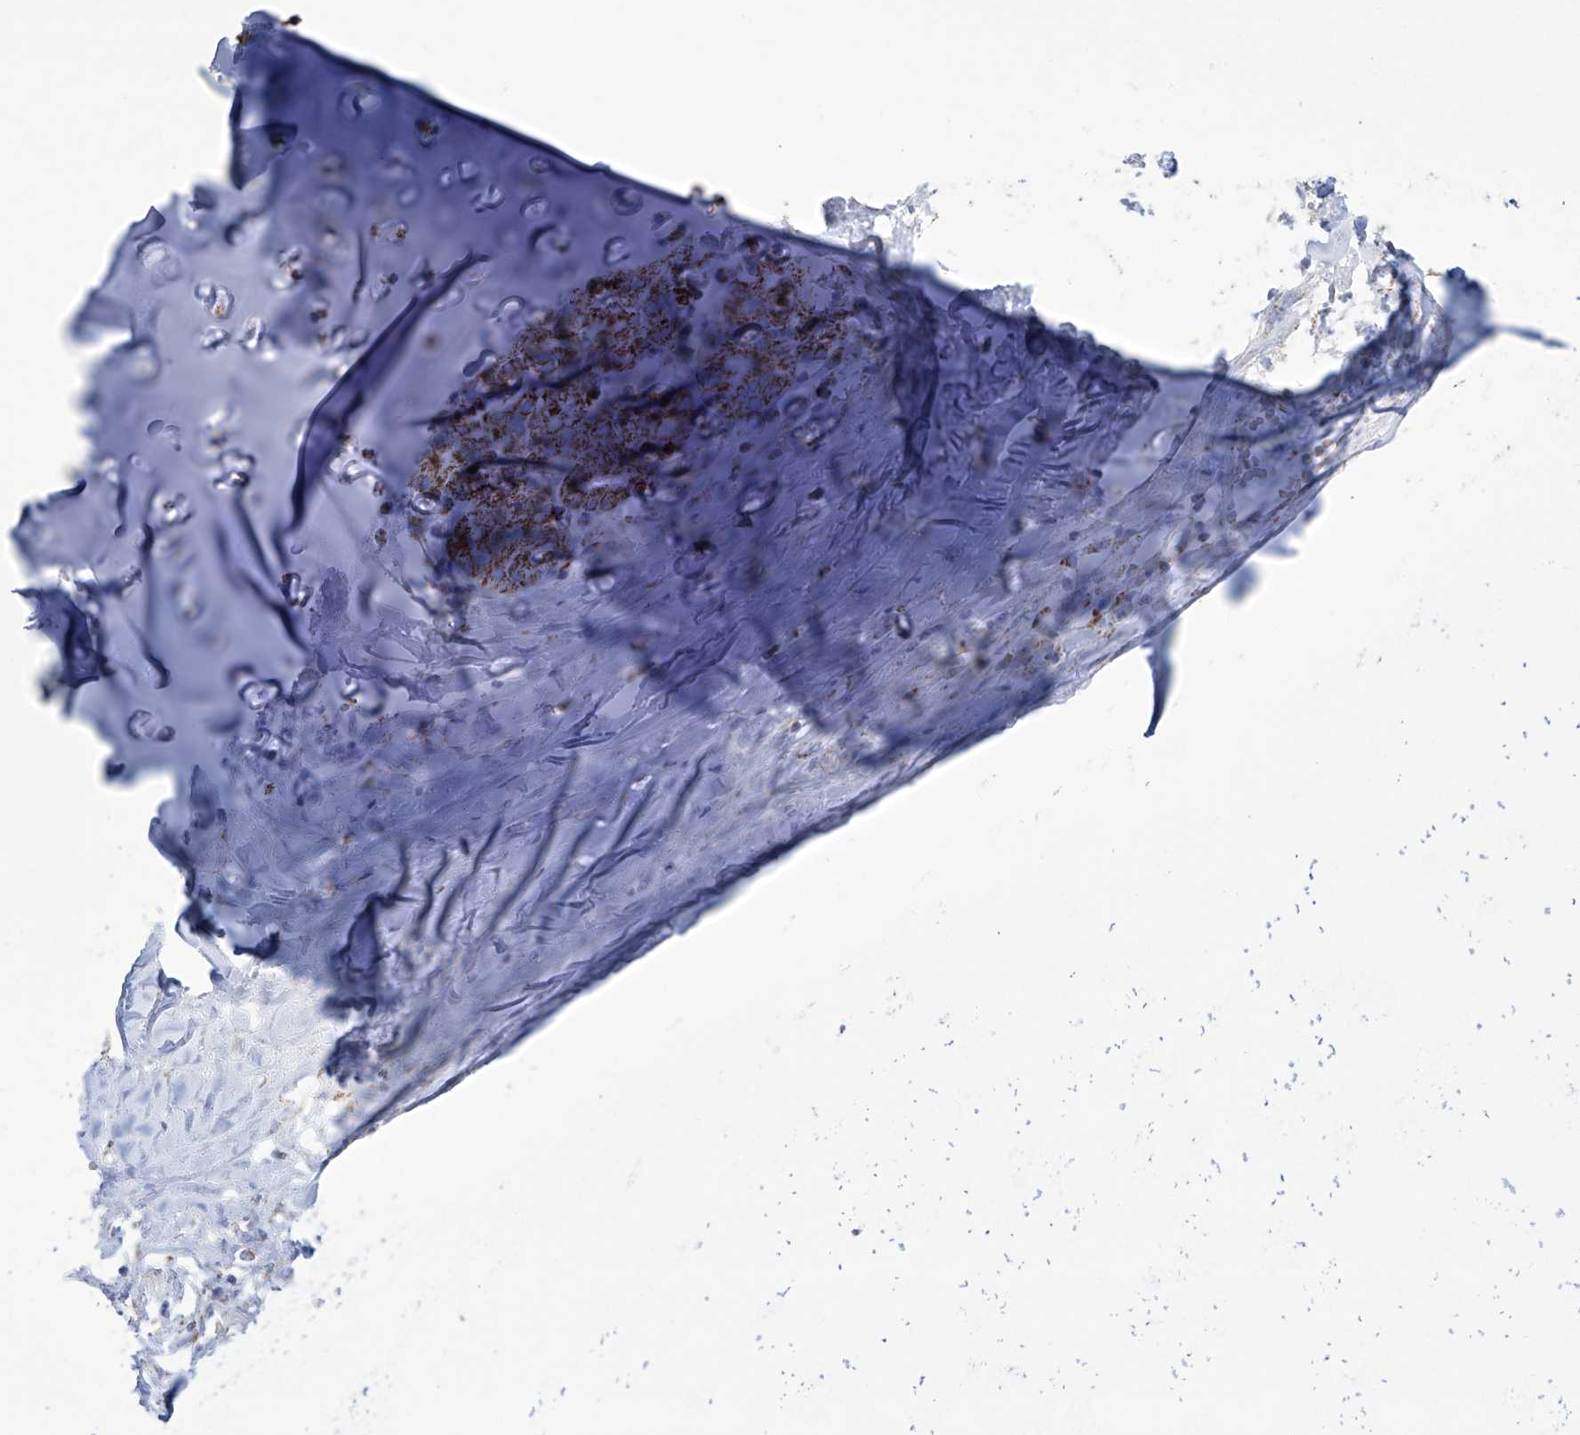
{"staining": {"intensity": "negative", "quantity": "none", "location": "none"}, "tissue": "soft tissue", "cell_type": "Chondrocytes", "image_type": "normal", "snomed": [{"axis": "morphology", "description": "Normal tissue, NOS"}, {"axis": "morphology", "description": "Basal cell carcinoma"}, {"axis": "topography", "description": "Cartilage tissue"}, {"axis": "topography", "description": "Nasopharynx"}, {"axis": "topography", "description": "Oral tissue"}], "caption": "Chondrocytes show no significant staining in unremarkable soft tissue. (Immunohistochemistry, brightfield microscopy, high magnification).", "gene": "ALDH6A1", "patient": {"sex": "female", "age": 77}}